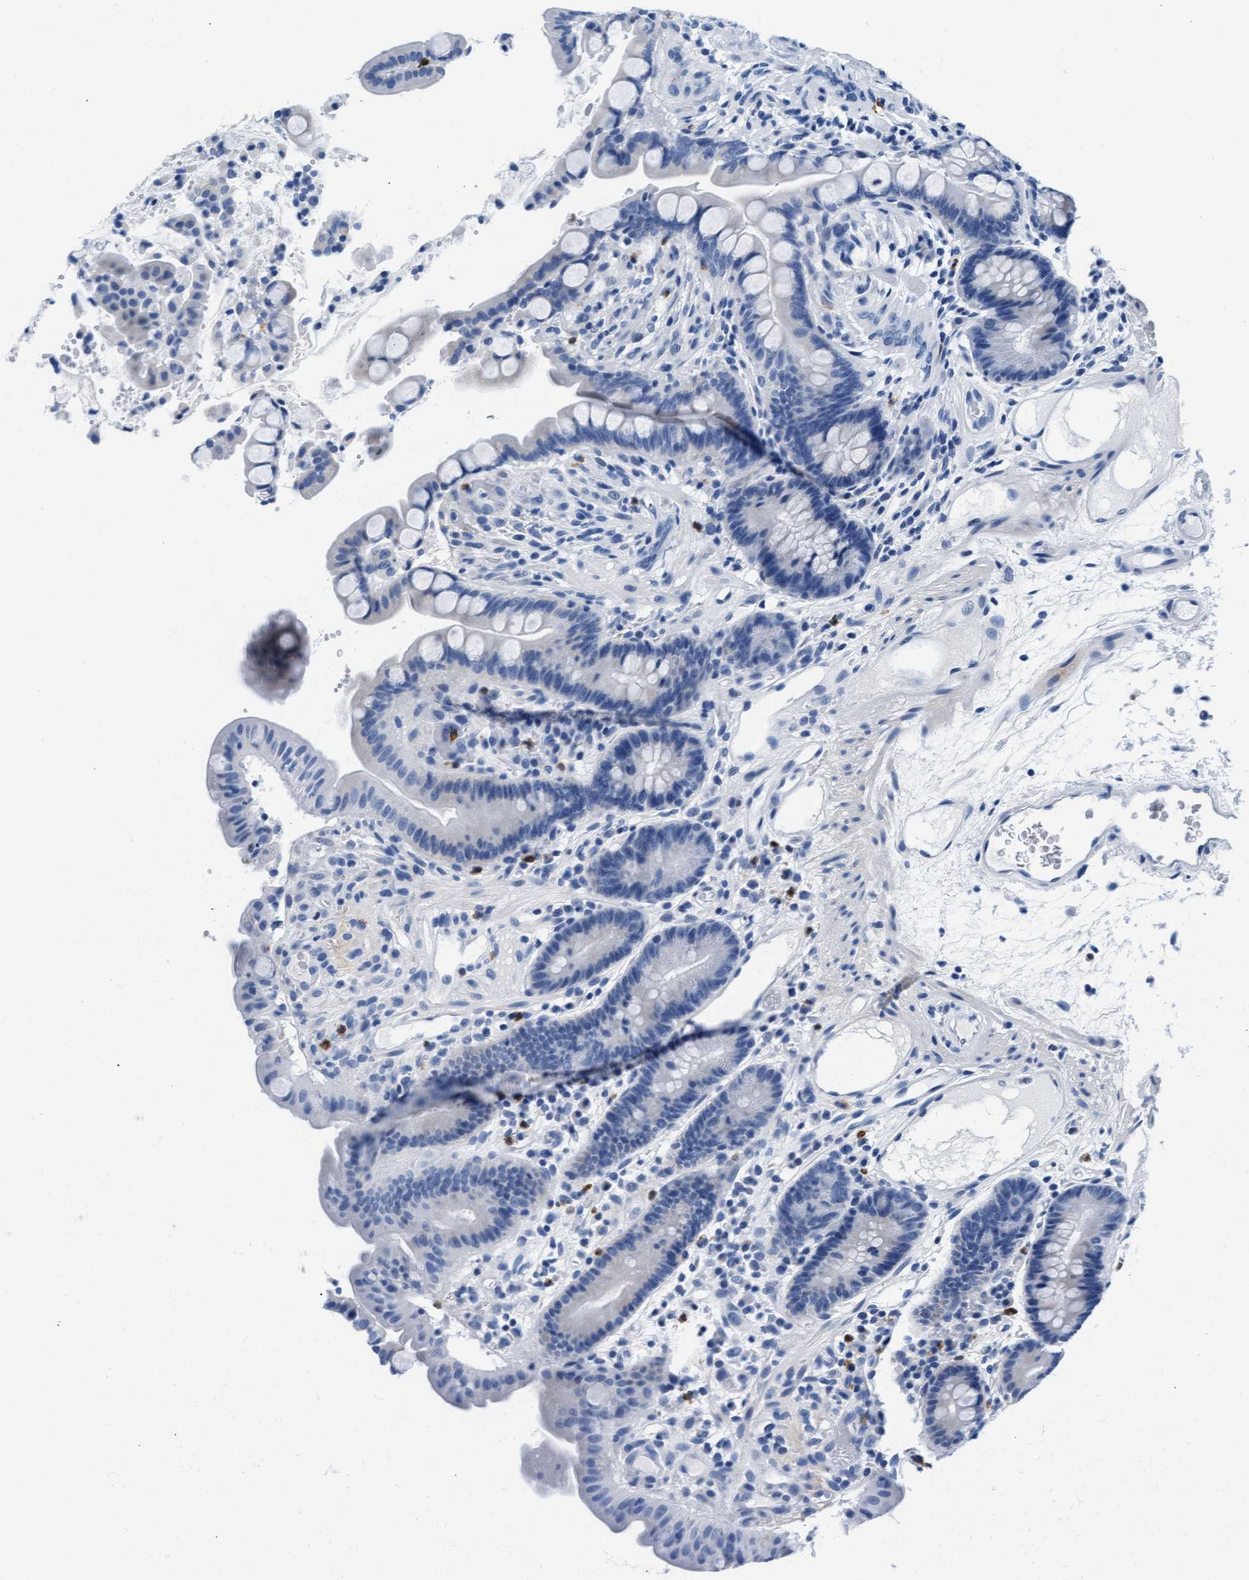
{"staining": {"intensity": "negative", "quantity": "none", "location": "none"}, "tissue": "colon", "cell_type": "Endothelial cells", "image_type": "normal", "snomed": [{"axis": "morphology", "description": "Normal tissue, NOS"}, {"axis": "topography", "description": "Colon"}], "caption": "High power microscopy image of an immunohistochemistry photomicrograph of unremarkable colon, revealing no significant staining in endothelial cells. Brightfield microscopy of immunohistochemistry stained with DAB (brown) and hematoxylin (blue), captured at high magnification.", "gene": "MMP8", "patient": {"sex": "male", "age": 73}}